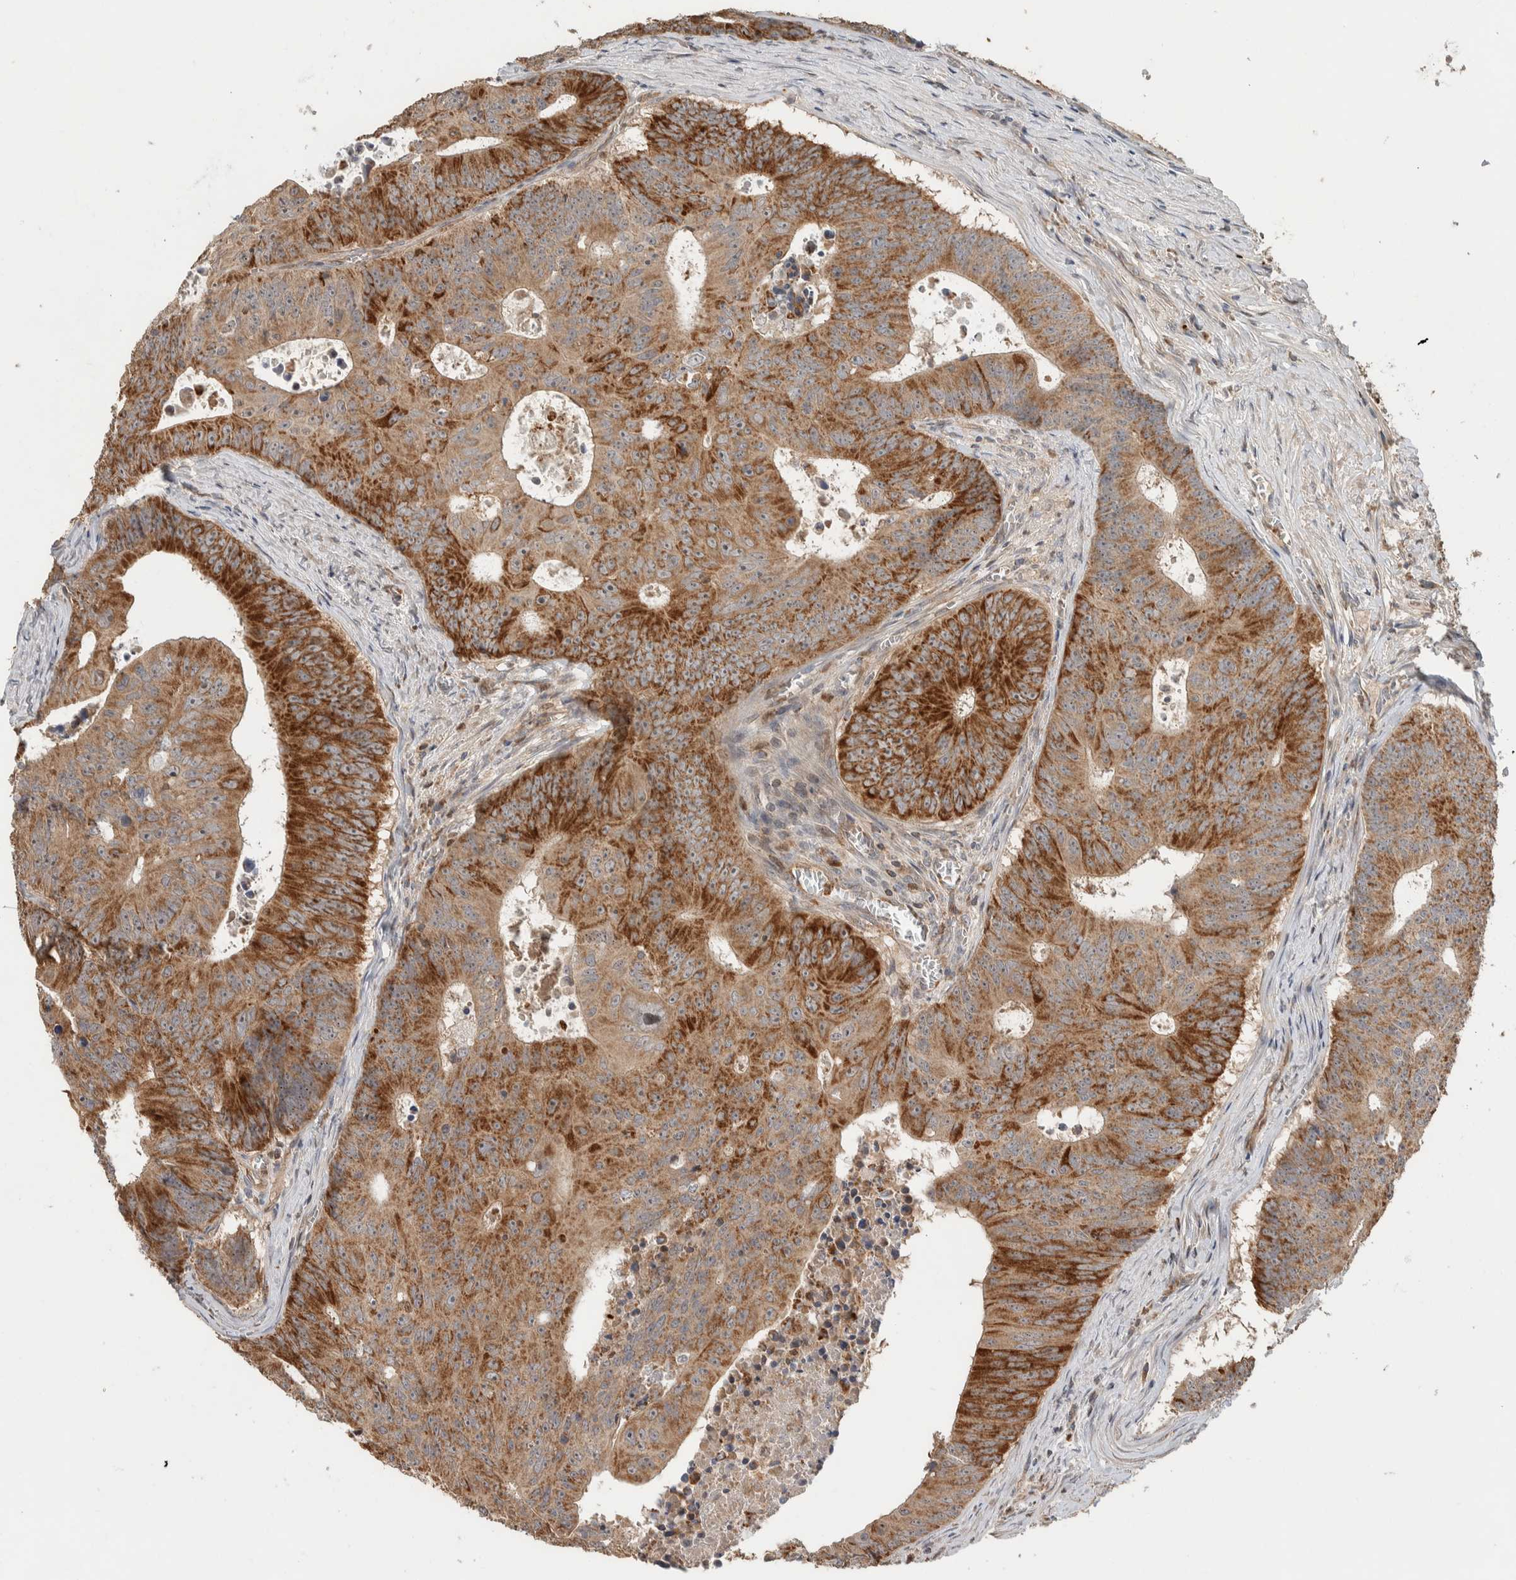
{"staining": {"intensity": "moderate", "quantity": ">75%", "location": "cytoplasmic/membranous"}, "tissue": "colorectal cancer", "cell_type": "Tumor cells", "image_type": "cancer", "snomed": [{"axis": "morphology", "description": "Adenocarcinoma, NOS"}, {"axis": "topography", "description": "Colon"}], "caption": "Colorectal cancer (adenocarcinoma) was stained to show a protein in brown. There is medium levels of moderate cytoplasmic/membranous staining in about >75% of tumor cells.", "gene": "VPS53", "patient": {"sex": "male", "age": 87}}